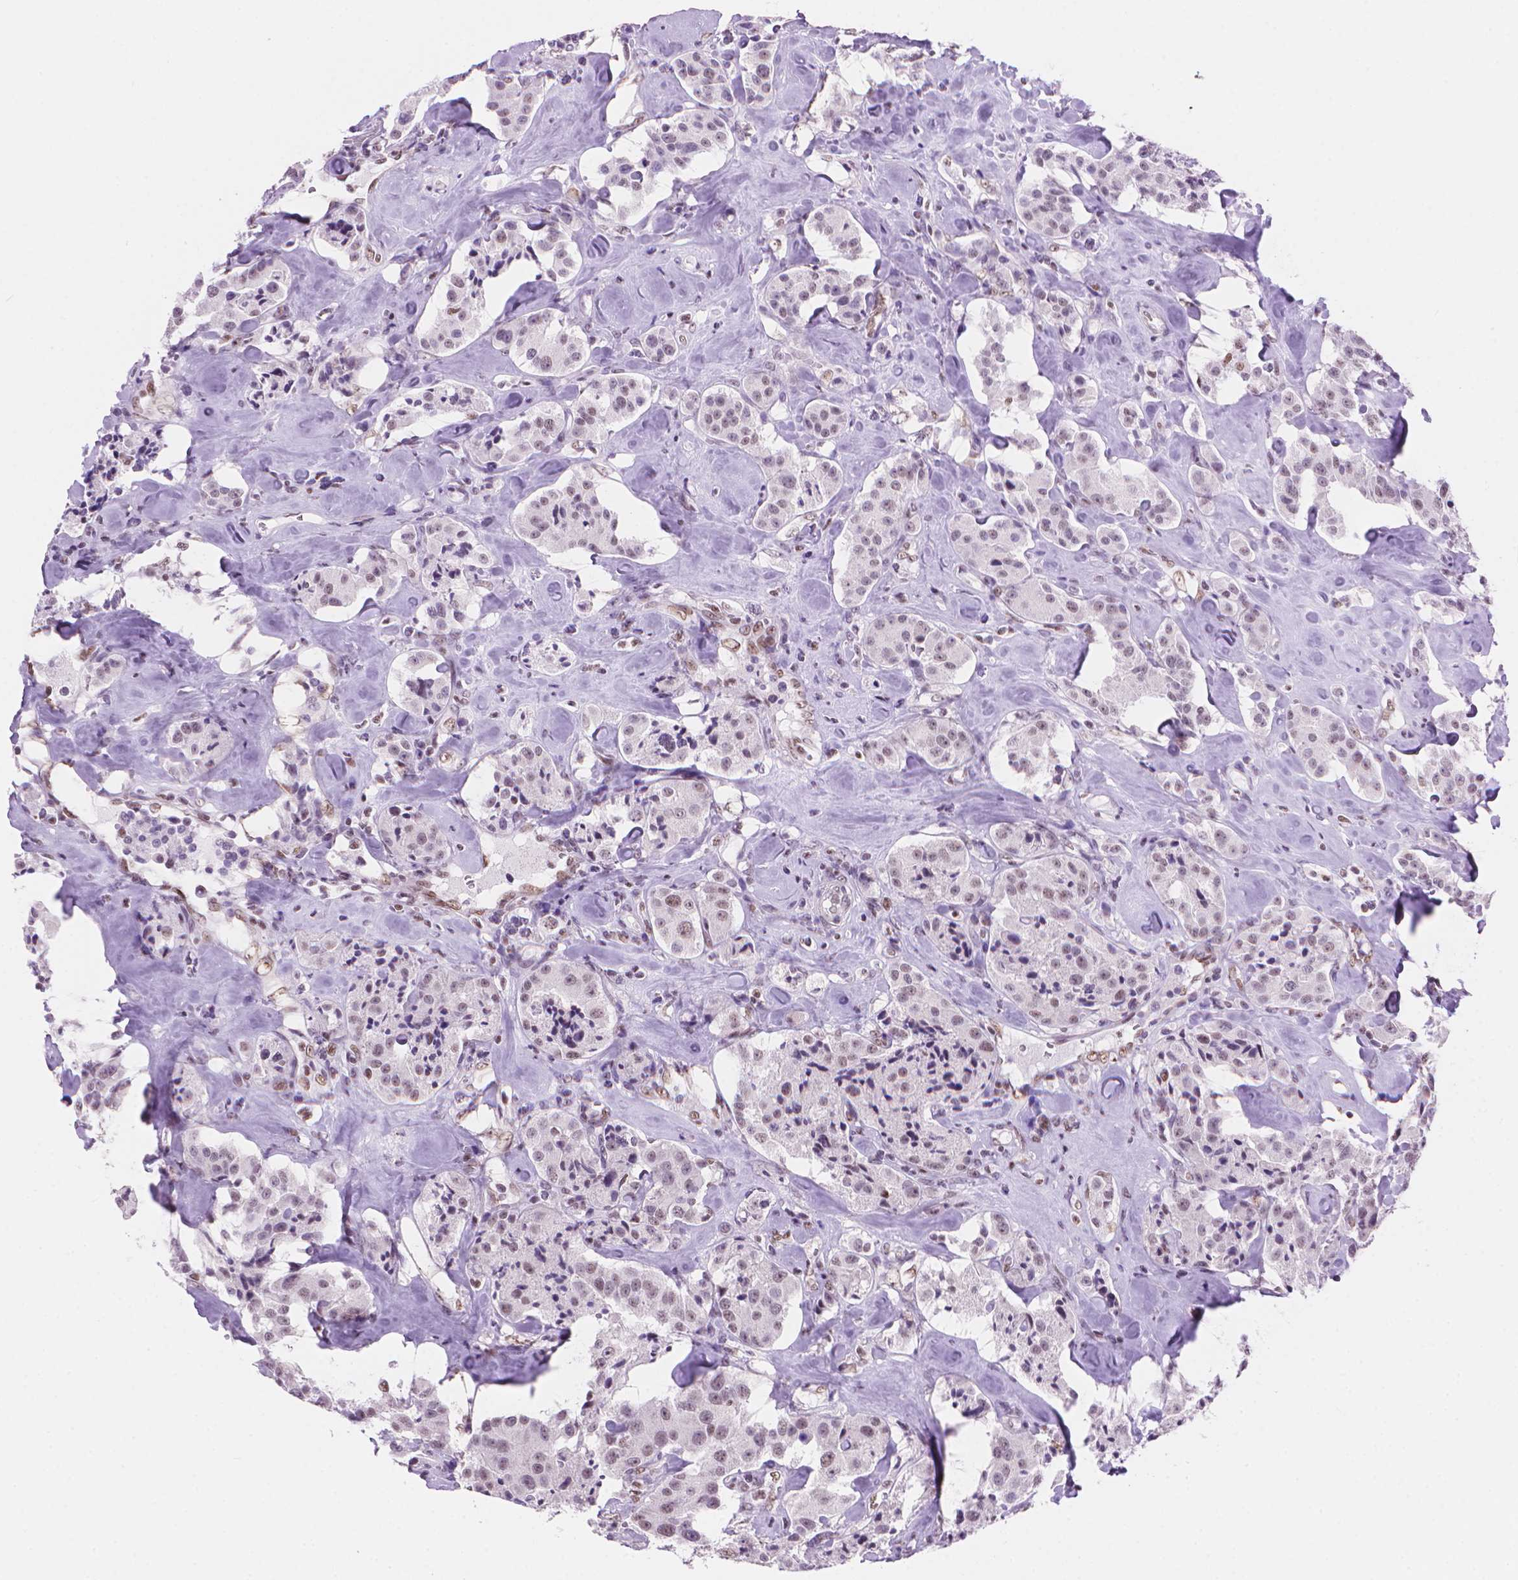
{"staining": {"intensity": "weak", "quantity": ">75%", "location": "nuclear"}, "tissue": "carcinoid", "cell_type": "Tumor cells", "image_type": "cancer", "snomed": [{"axis": "morphology", "description": "Carcinoid, malignant, NOS"}, {"axis": "topography", "description": "Pancreas"}], "caption": "A brown stain highlights weak nuclear staining of a protein in carcinoid tumor cells. (Brightfield microscopy of DAB IHC at high magnification).", "gene": "UBN1", "patient": {"sex": "male", "age": 41}}